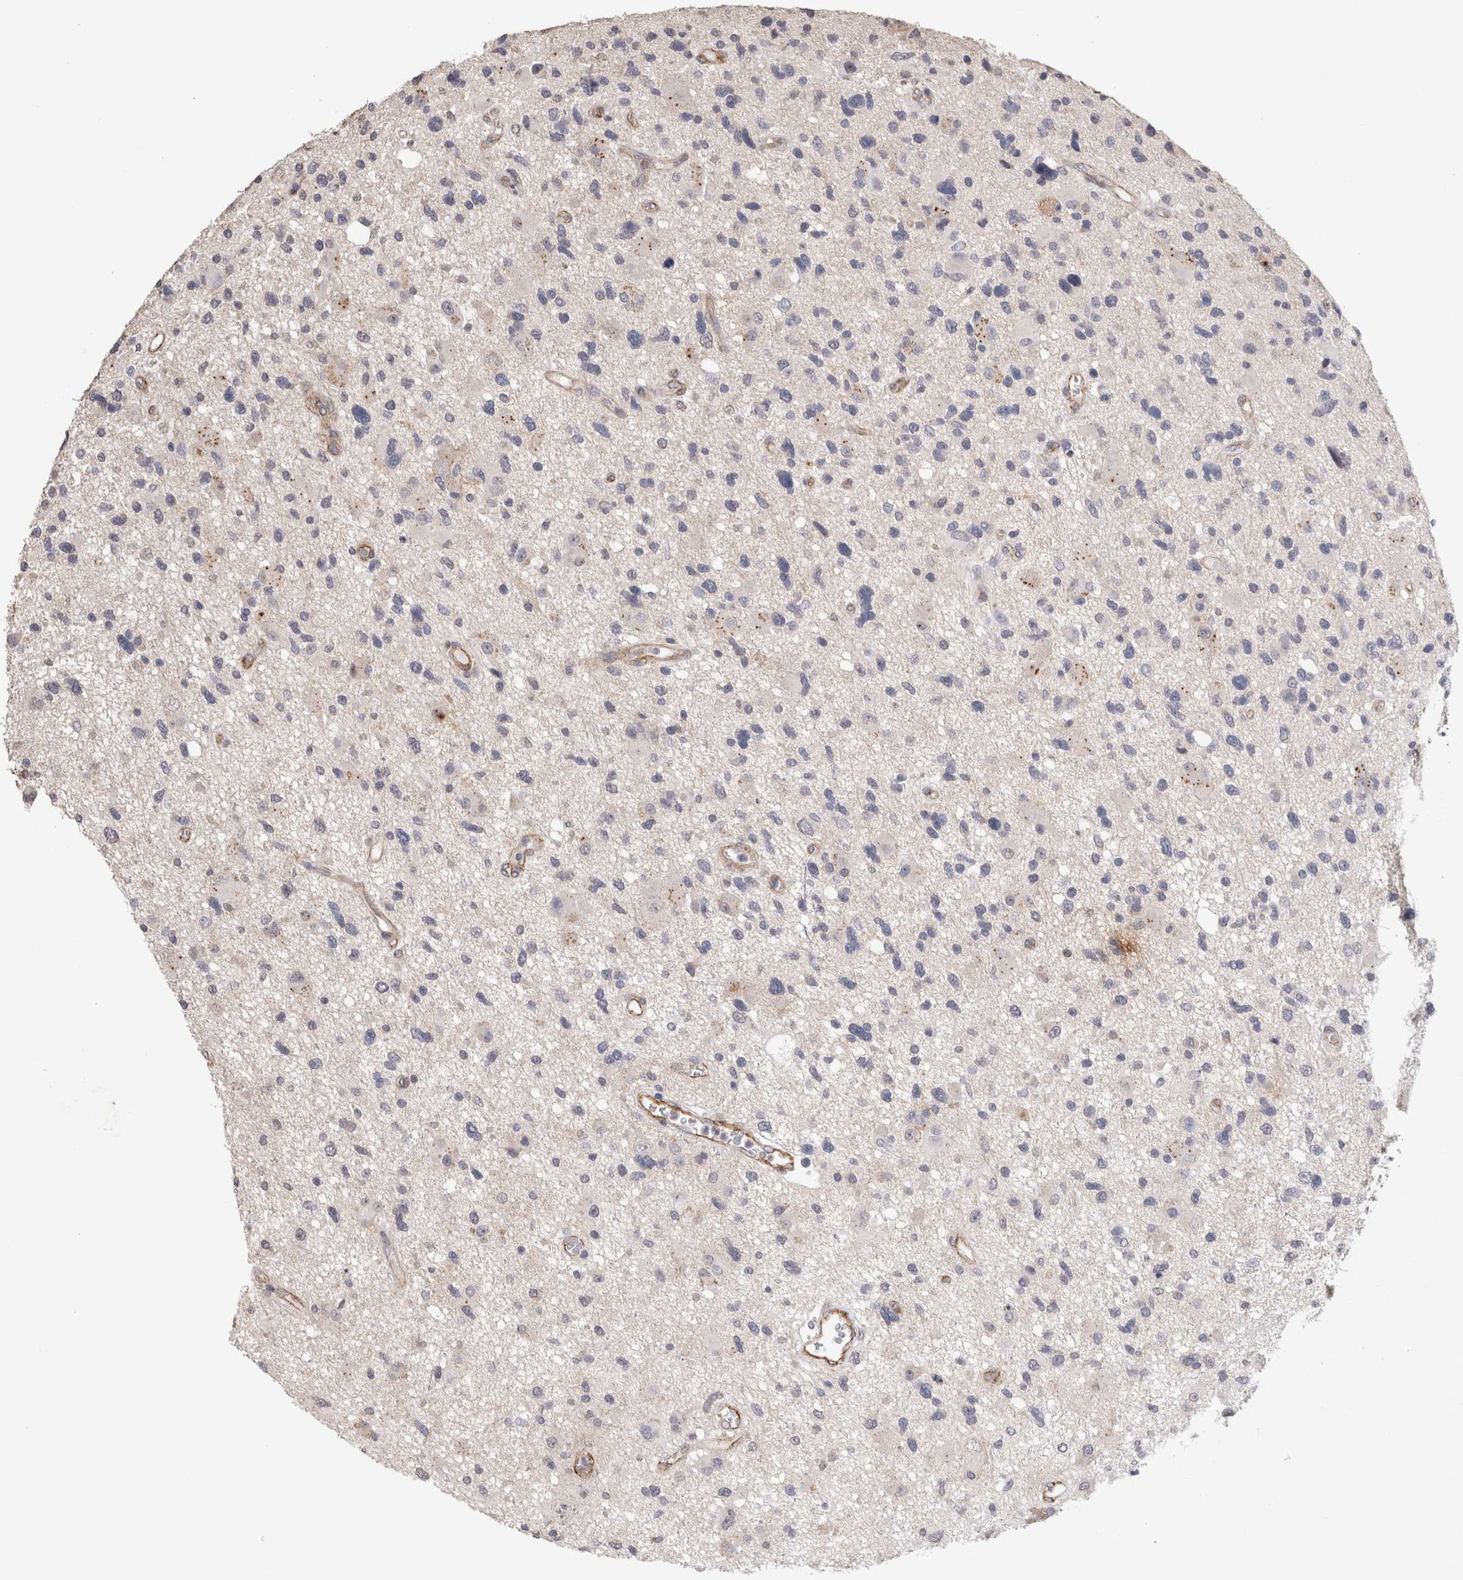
{"staining": {"intensity": "negative", "quantity": "none", "location": "none"}, "tissue": "glioma", "cell_type": "Tumor cells", "image_type": "cancer", "snomed": [{"axis": "morphology", "description": "Glioma, malignant, High grade"}, {"axis": "topography", "description": "Brain"}], "caption": "Immunohistochemical staining of human glioma reveals no significant expression in tumor cells.", "gene": "CDH6", "patient": {"sex": "male", "age": 33}}